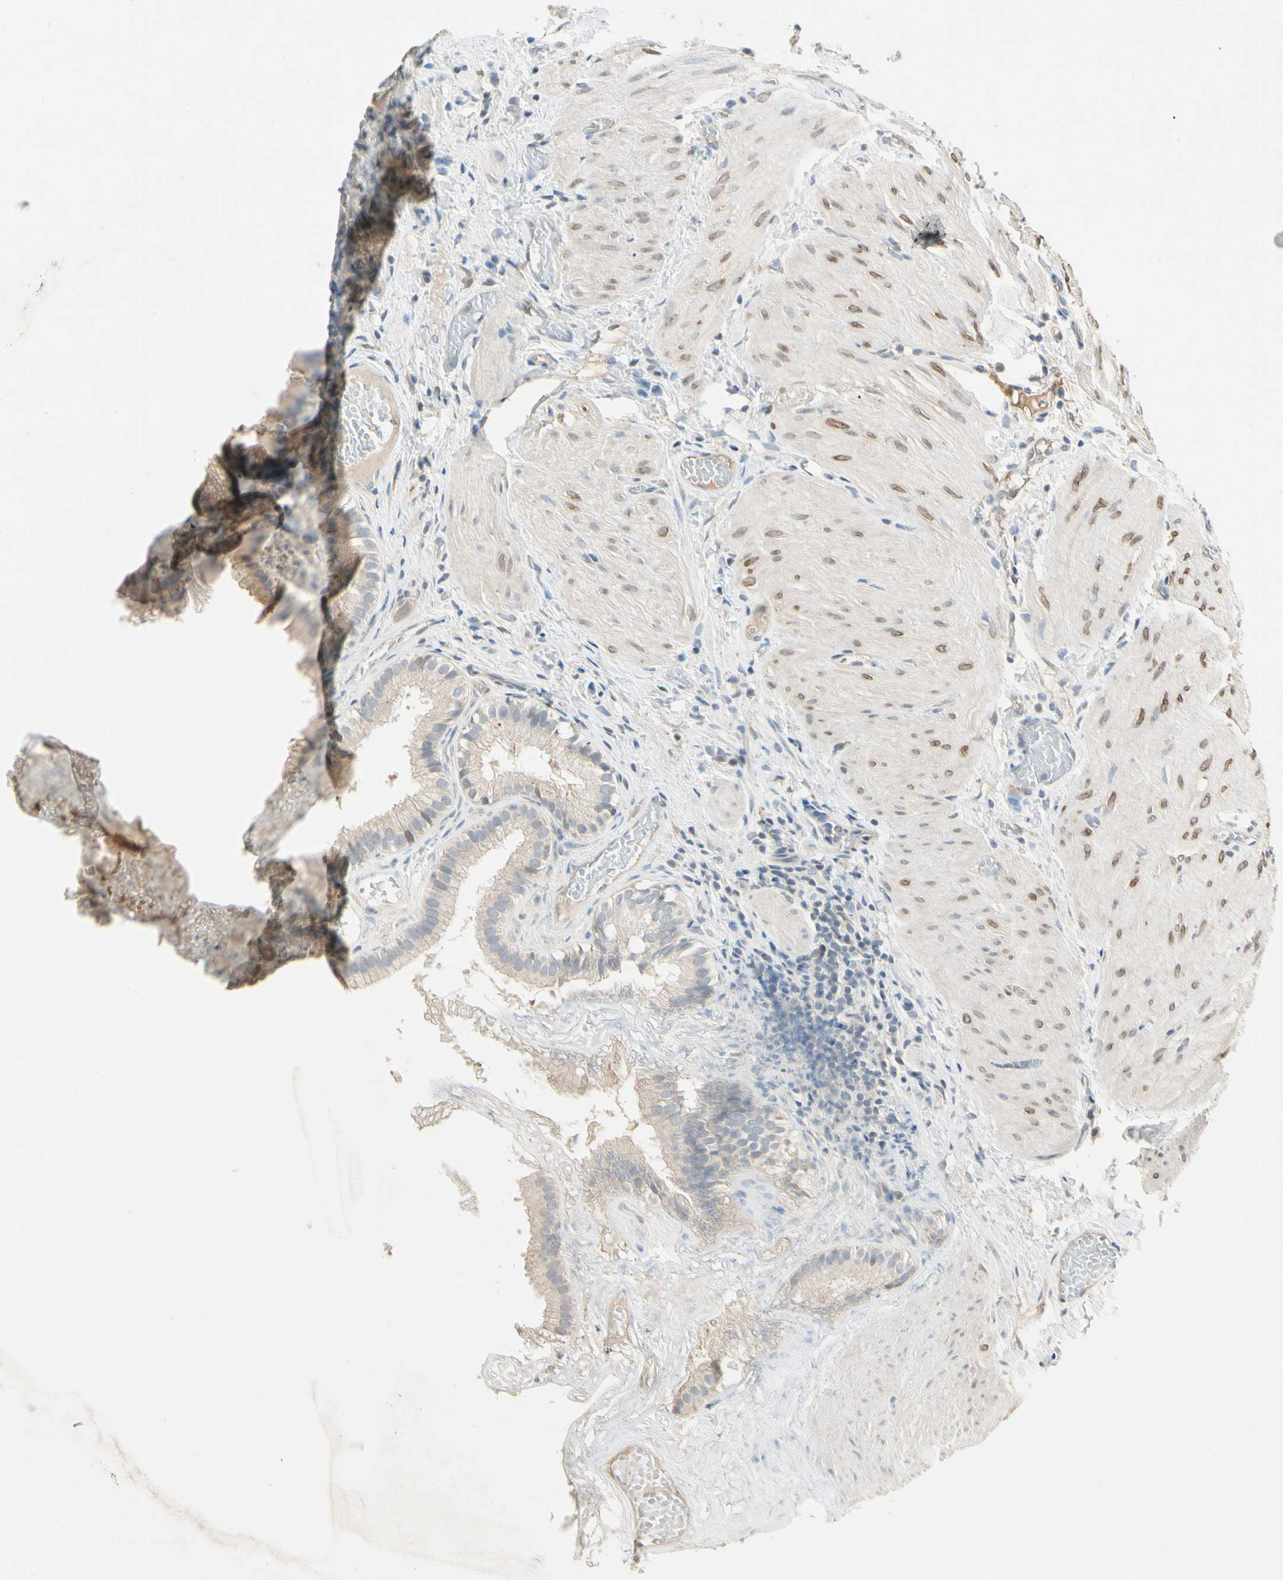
{"staining": {"intensity": "weak", "quantity": "25%-75%", "location": "cytoplasmic/membranous"}, "tissue": "gallbladder", "cell_type": "Glandular cells", "image_type": "normal", "snomed": [{"axis": "morphology", "description": "Normal tissue, NOS"}, {"axis": "topography", "description": "Gallbladder"}], "caption": "This micrograph shows IHC staining of normal human gallbladder, with low weak cytoplasmic/membranous expression in about 25%-75% of glandular cells.", "gene": "PRSS21", "patient": {"sex": "female", "age": 26}}